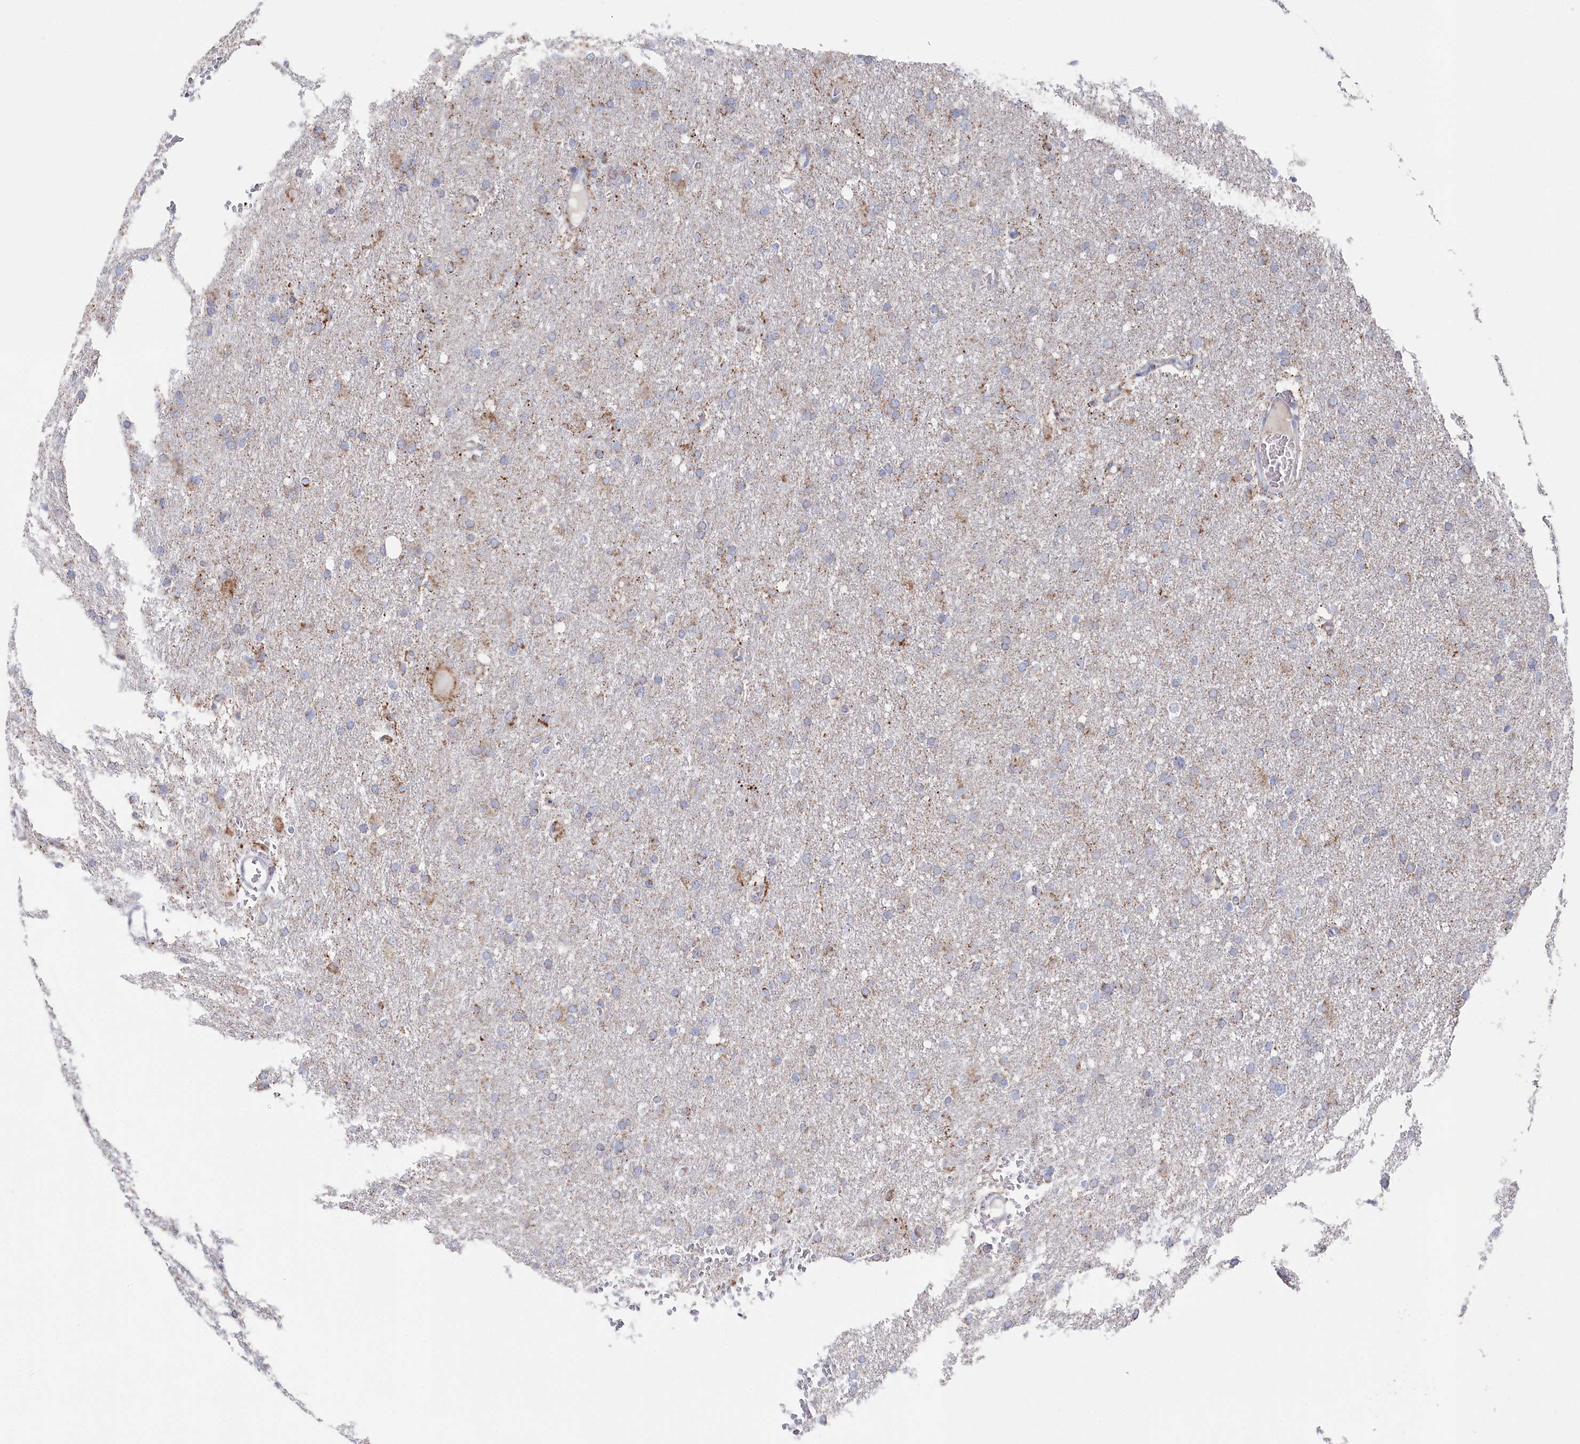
{"staining": {"intensity": "weak", "quantity": "<25%", "location": "cytoplasmic/membranous"}, "tissue": "glioma", "cell_type": "Tumor cells", "image_type": "cancer", "snomed": [{"axis": "morphology", "description": "Glioma, malignant, High grade"}, {"axis": "topography", "description": "Cerebral cortex"}], "caption": "Immunohistochemistry (IHC) image of human glioma stained for a protein (brown), which displays no expression in tumor cells.", "gene": "GLS2", "patient": {"sex": "female", "age": 36}}